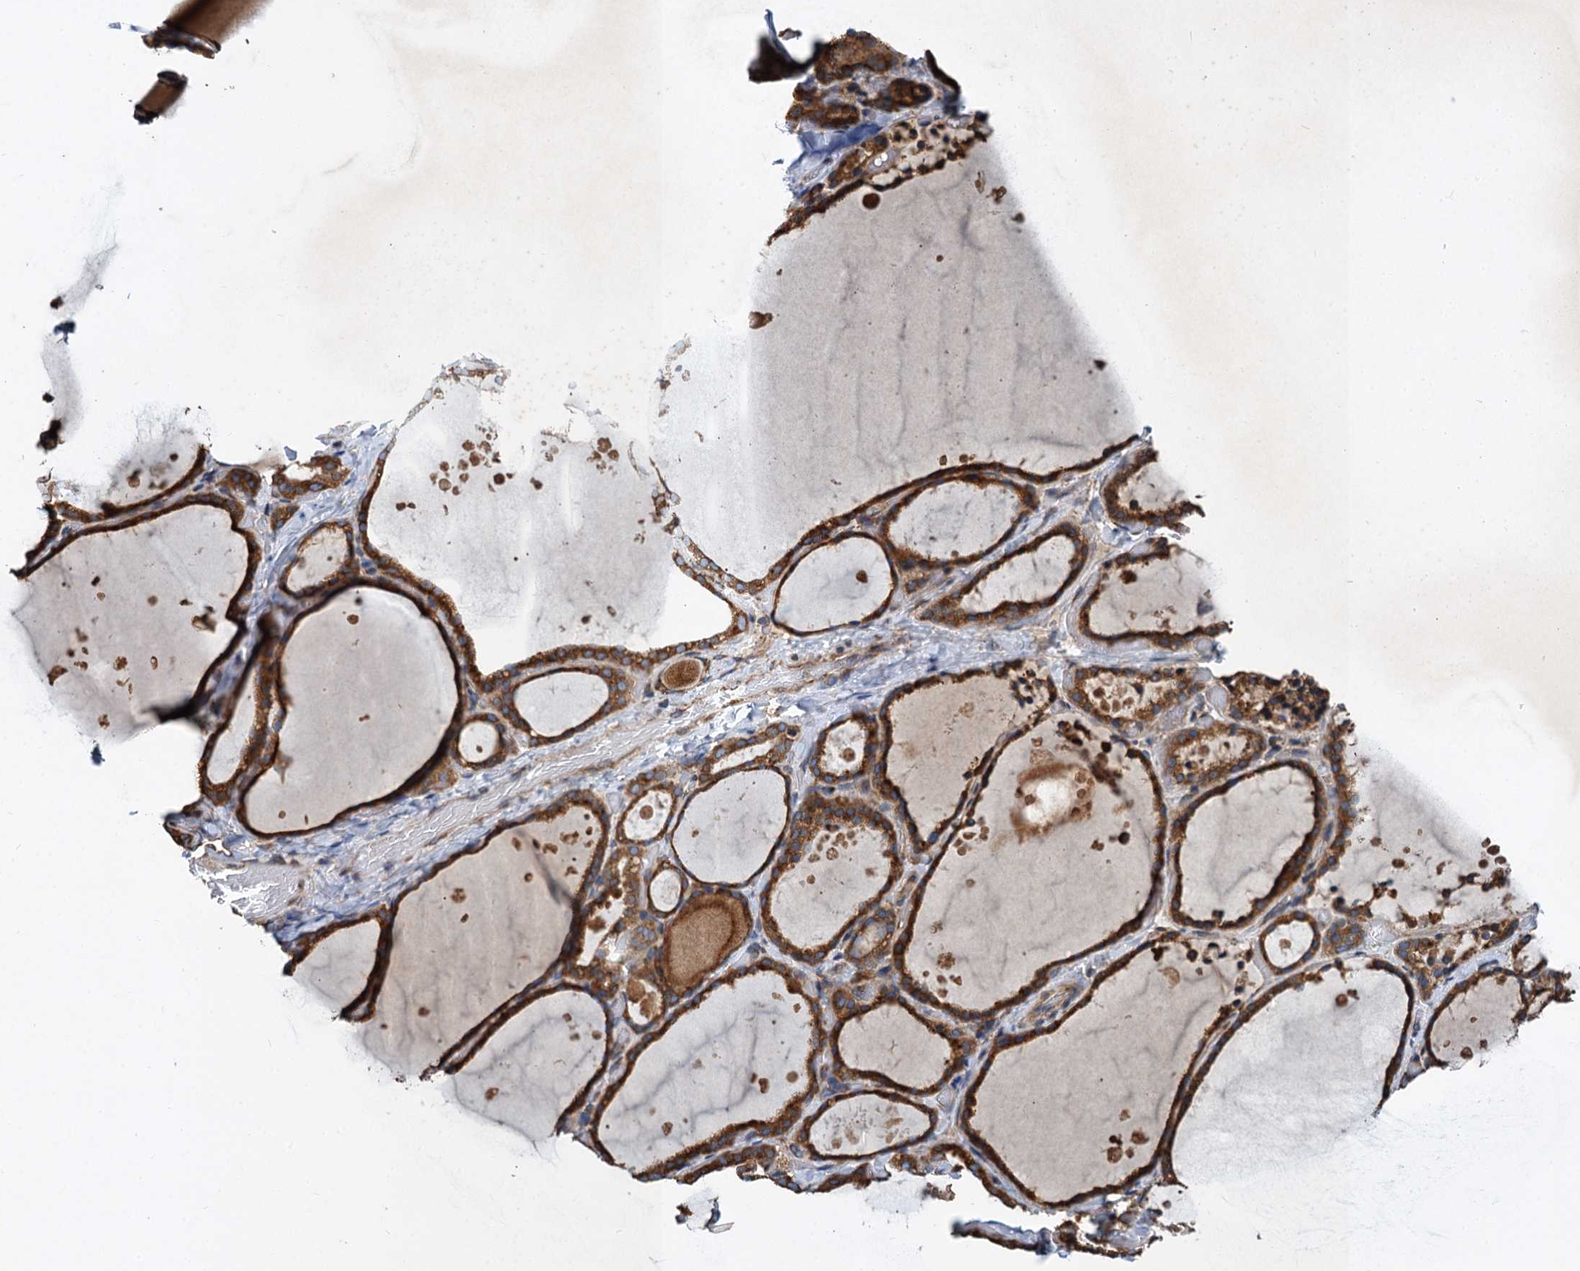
{"staining": {"intensity": "moderate", "quantity": ">75%", "location": "cytoplasmic/membranous"}, "tissue": "thyroid gland", "cell_type": "Glandular cells", "image_type": "normal", "snomed": [{"axis": "morphology", "description": "Normal tissue, NOS"}, {"axis": "topography", "description": "Thyroid gland"}], "caption": "Normal thyroid gland exhibits moderate cytoplasmic/membranous expression in approximately >75% of glandular cells (Brightfield microscopy of DAB IHC at high magnification)..", "gene": "LINS1", "patient": {"sex": "female", "age": 44}}